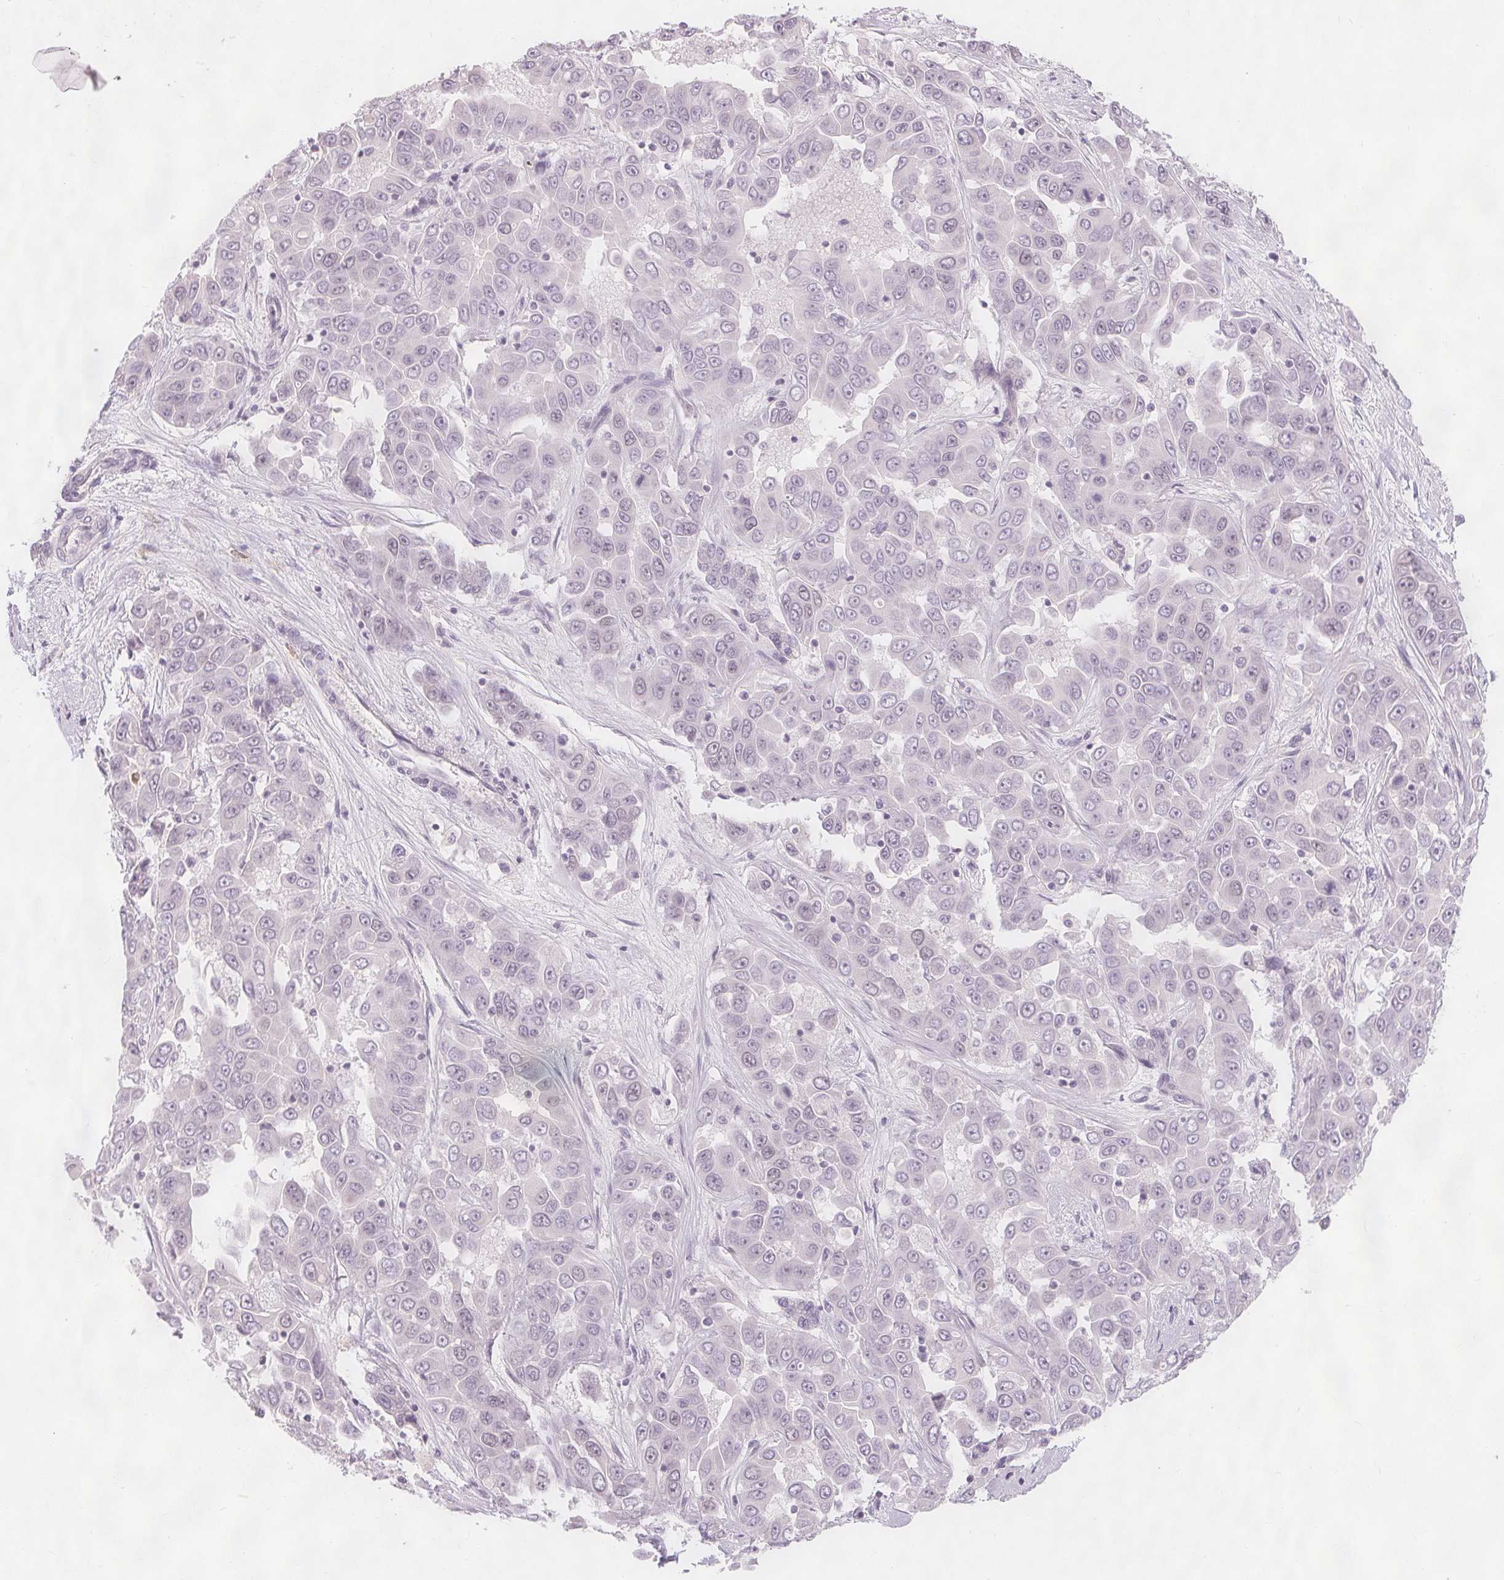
{"staining": {"intensity": "negative", "quantity": "none", "location": "none"}, "tissue": "liver cancer", "cell_type": "Tumor cells", "image_type": "cancer", "snomed": [{"axis": "morphology", "description": "Cholangiocarcinoma"}, {"axis": "topography", "description": "Liver"}], "caption": "The micrograph displays no staining of tumor cells in liver cancer (cholangiocarcinoma).", "gene": "TIPIN", "patient": {"sex": "female", "age": 52}}